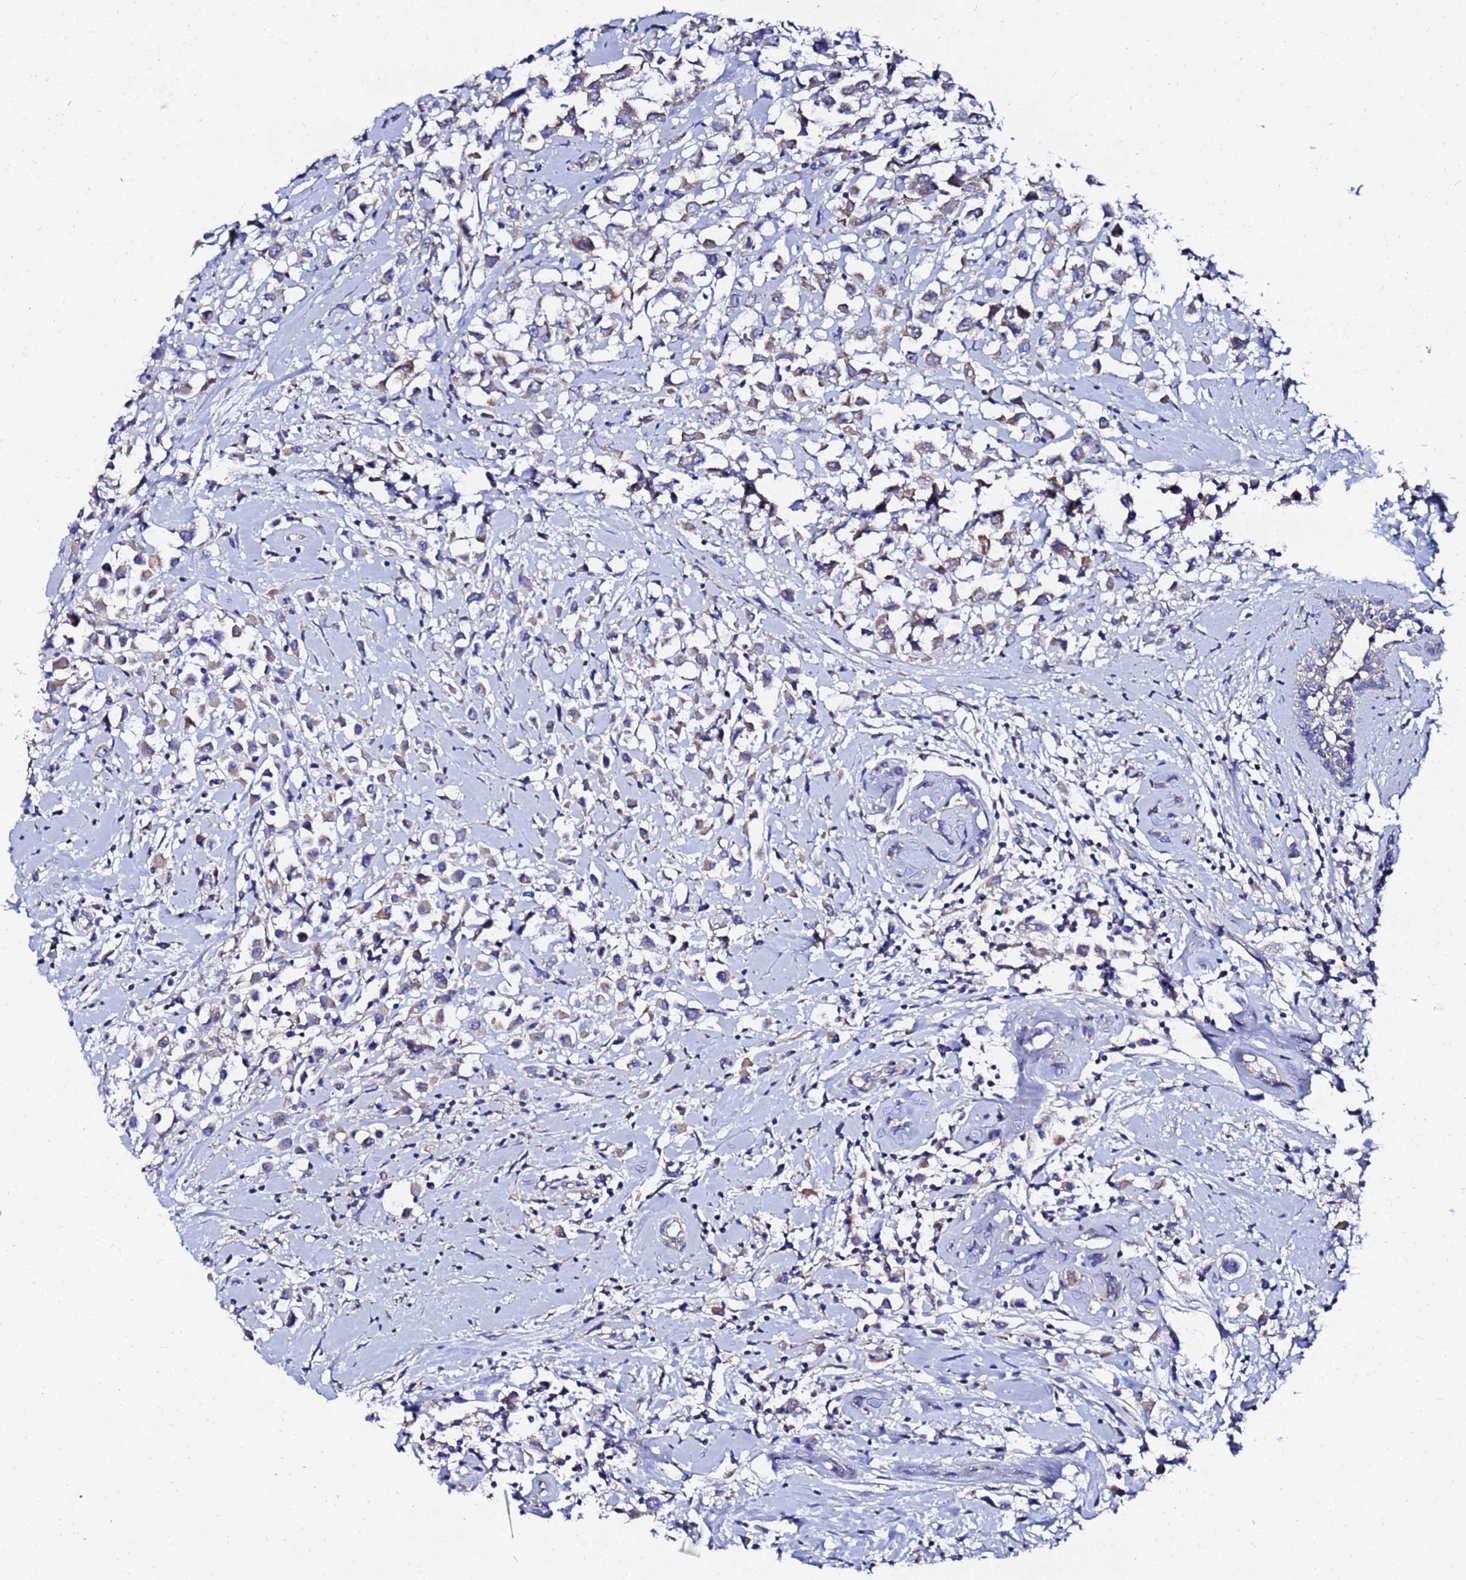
{"staining": {"intensity": "weak", "quantity": "25%-75%", "location": "cytoplasmic/membranous"}, "tissue": "breast cancer", "cell_type": "Tumor cells", "image_type": "cancer", "snomed": [{"axis": "morphology", "description": "Duct carcinoma"}, {"axis": "topography", "description": "Breast"}], "caption": "This photomicrograph reveals immunohistochemistry staining of invasive ductal carcinoma (breast), with low weak cytoplasmic/membranous expression in approximately 25%-75% of tumor cells.", "gene": "FAHD2A", "patient": {"sex": "female", "age": 87}}